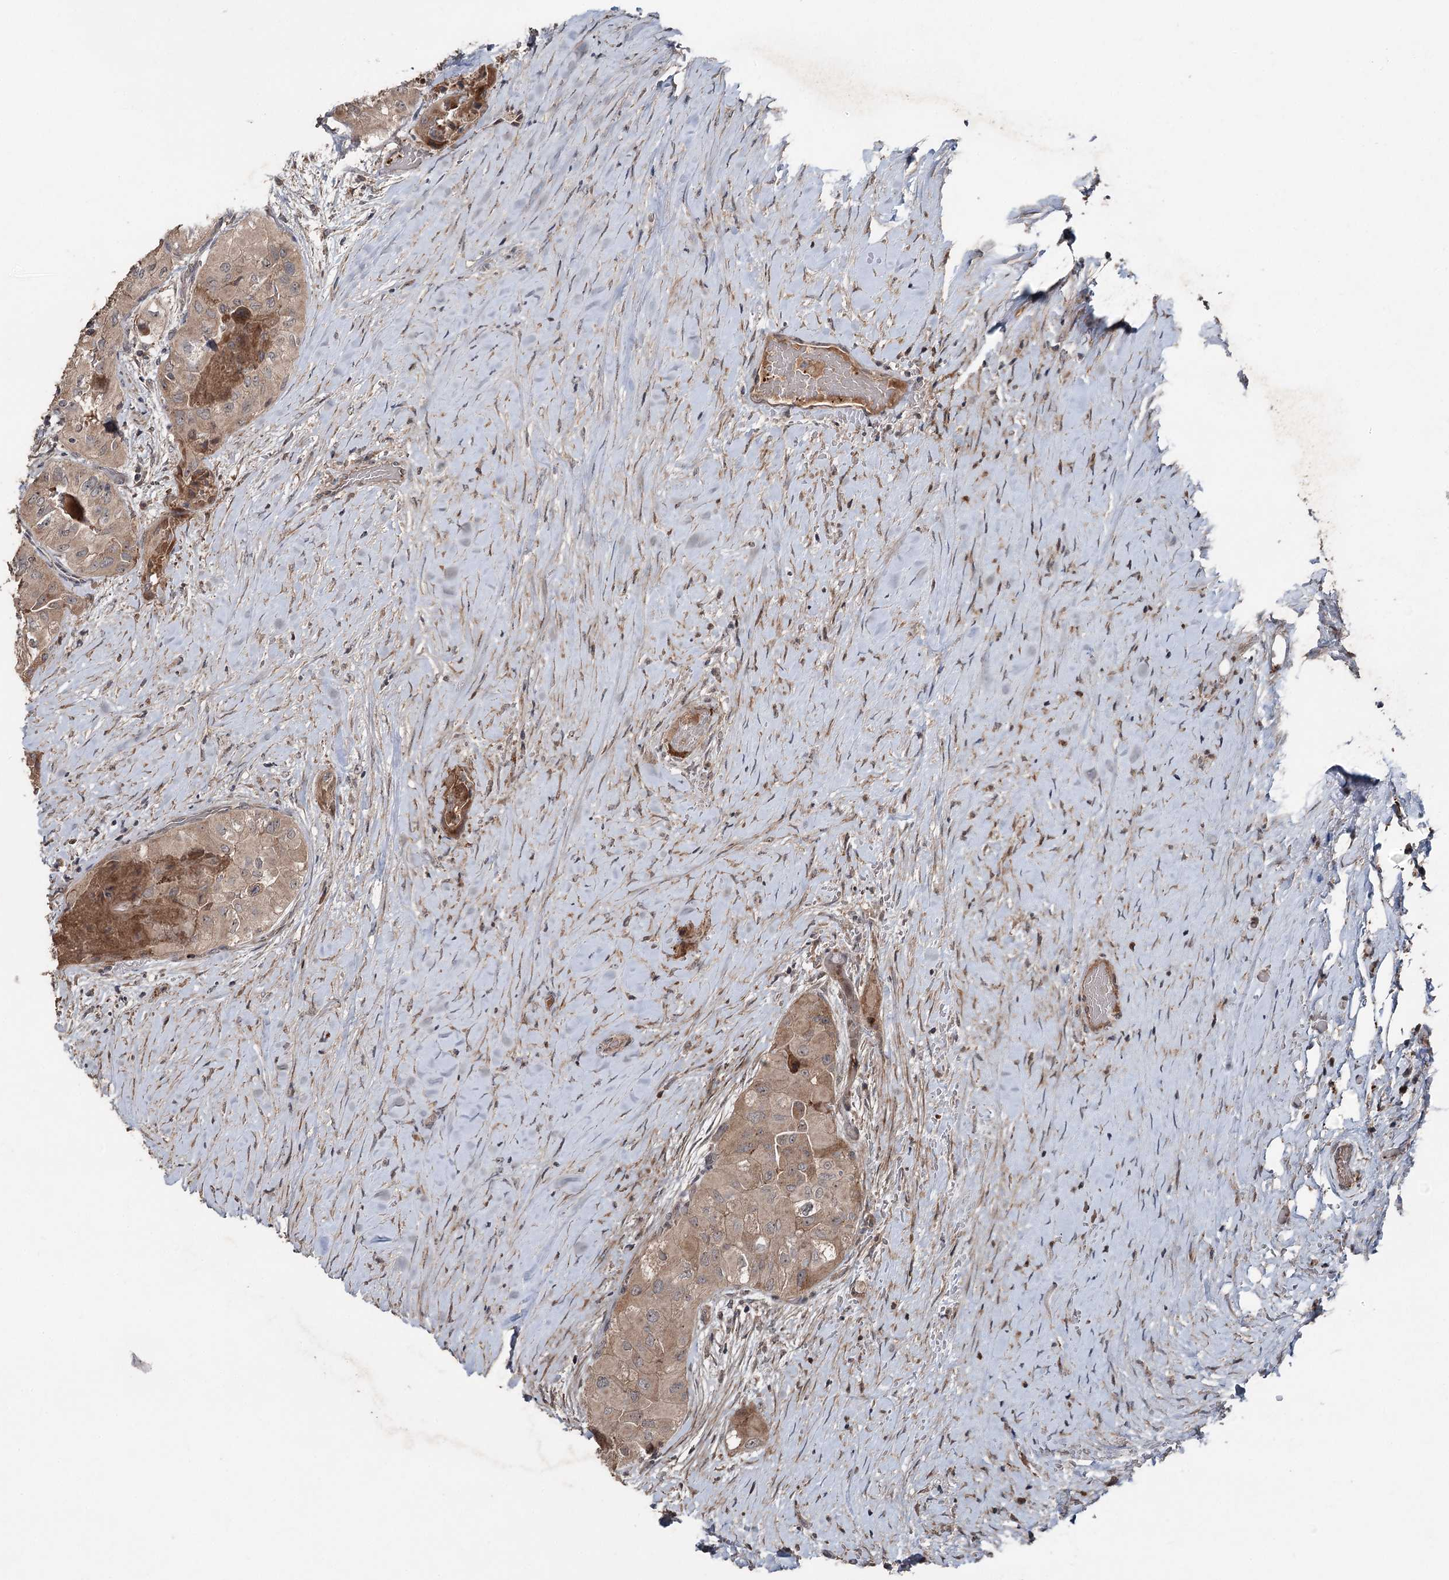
{"staining": {"intensity": "weak", "quantity": ">75%", "location": "cytoplasmic/membranous"}, "tissue": "thyroid cancer", "cell_type": "Tumor cells", "image_type": "cancer", "snomed": [{"axis": "morphology", "description": "Papillary adenocarcinoma, NOS"}, {"axis": "topography", "description": "Thyroid gland"}], "caption": "The immunohistochemical stain labels weak cytoplasmic/membranous staining in tumor cells of thyroid cancer tissue.", "gene": "MAPK8IP2", "patient": {"sex": "female", "age": 59}}